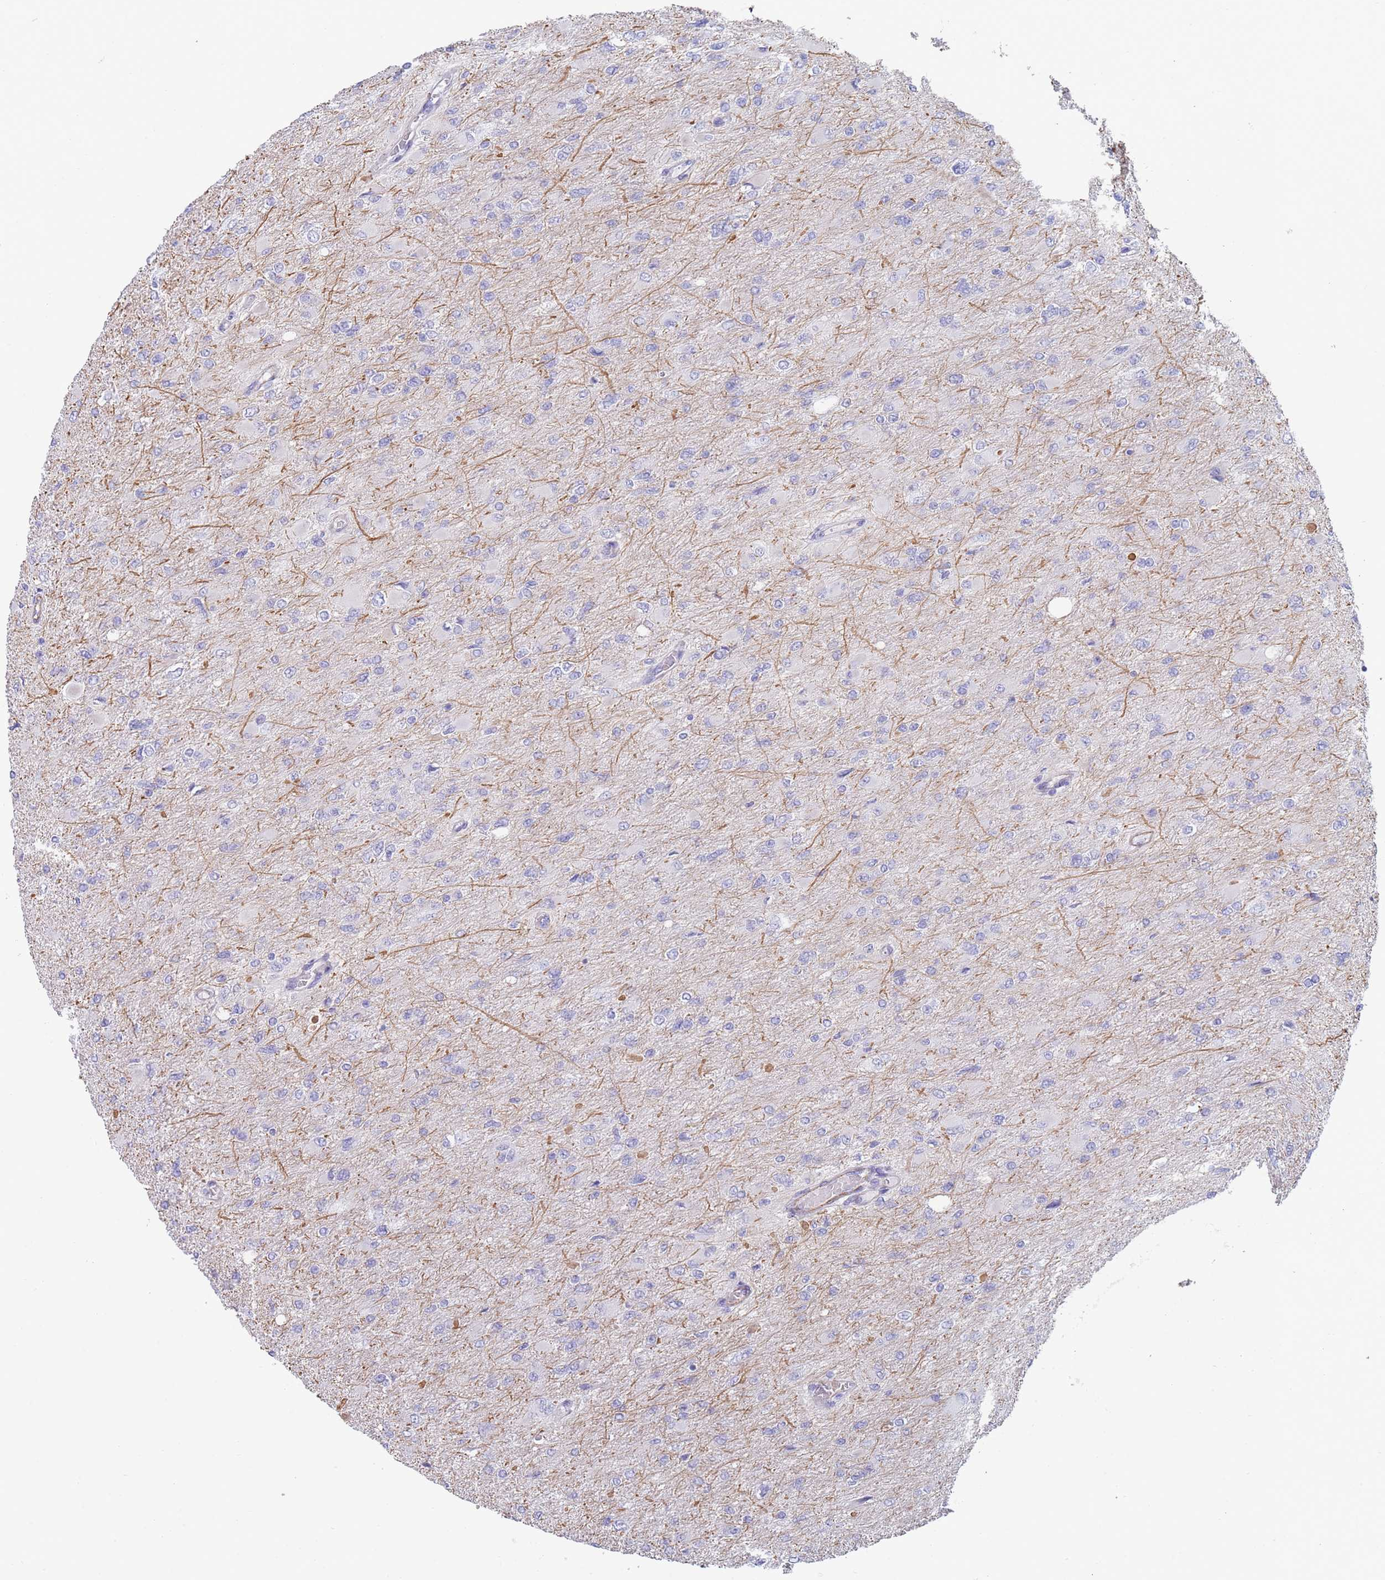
{"staining": {"intensity": "negative", "quantity": "none", "location": "none"}, "tissue": "glioma", "cell_type": "Tumor cells", "image_type": "cancer", "snomed": [{"axis": "morphology", "description": "Glioma, malignant, High grade"}, {"axis": "topography", "description": "Cerebral cortex"}], "caption": "Immunohistochemistry image of human glioma stained for a protein (brown), which exhibits no positivity in tumor cells.", "gene": "FPGS", "patient": {"sex": "female", "age": 36}}